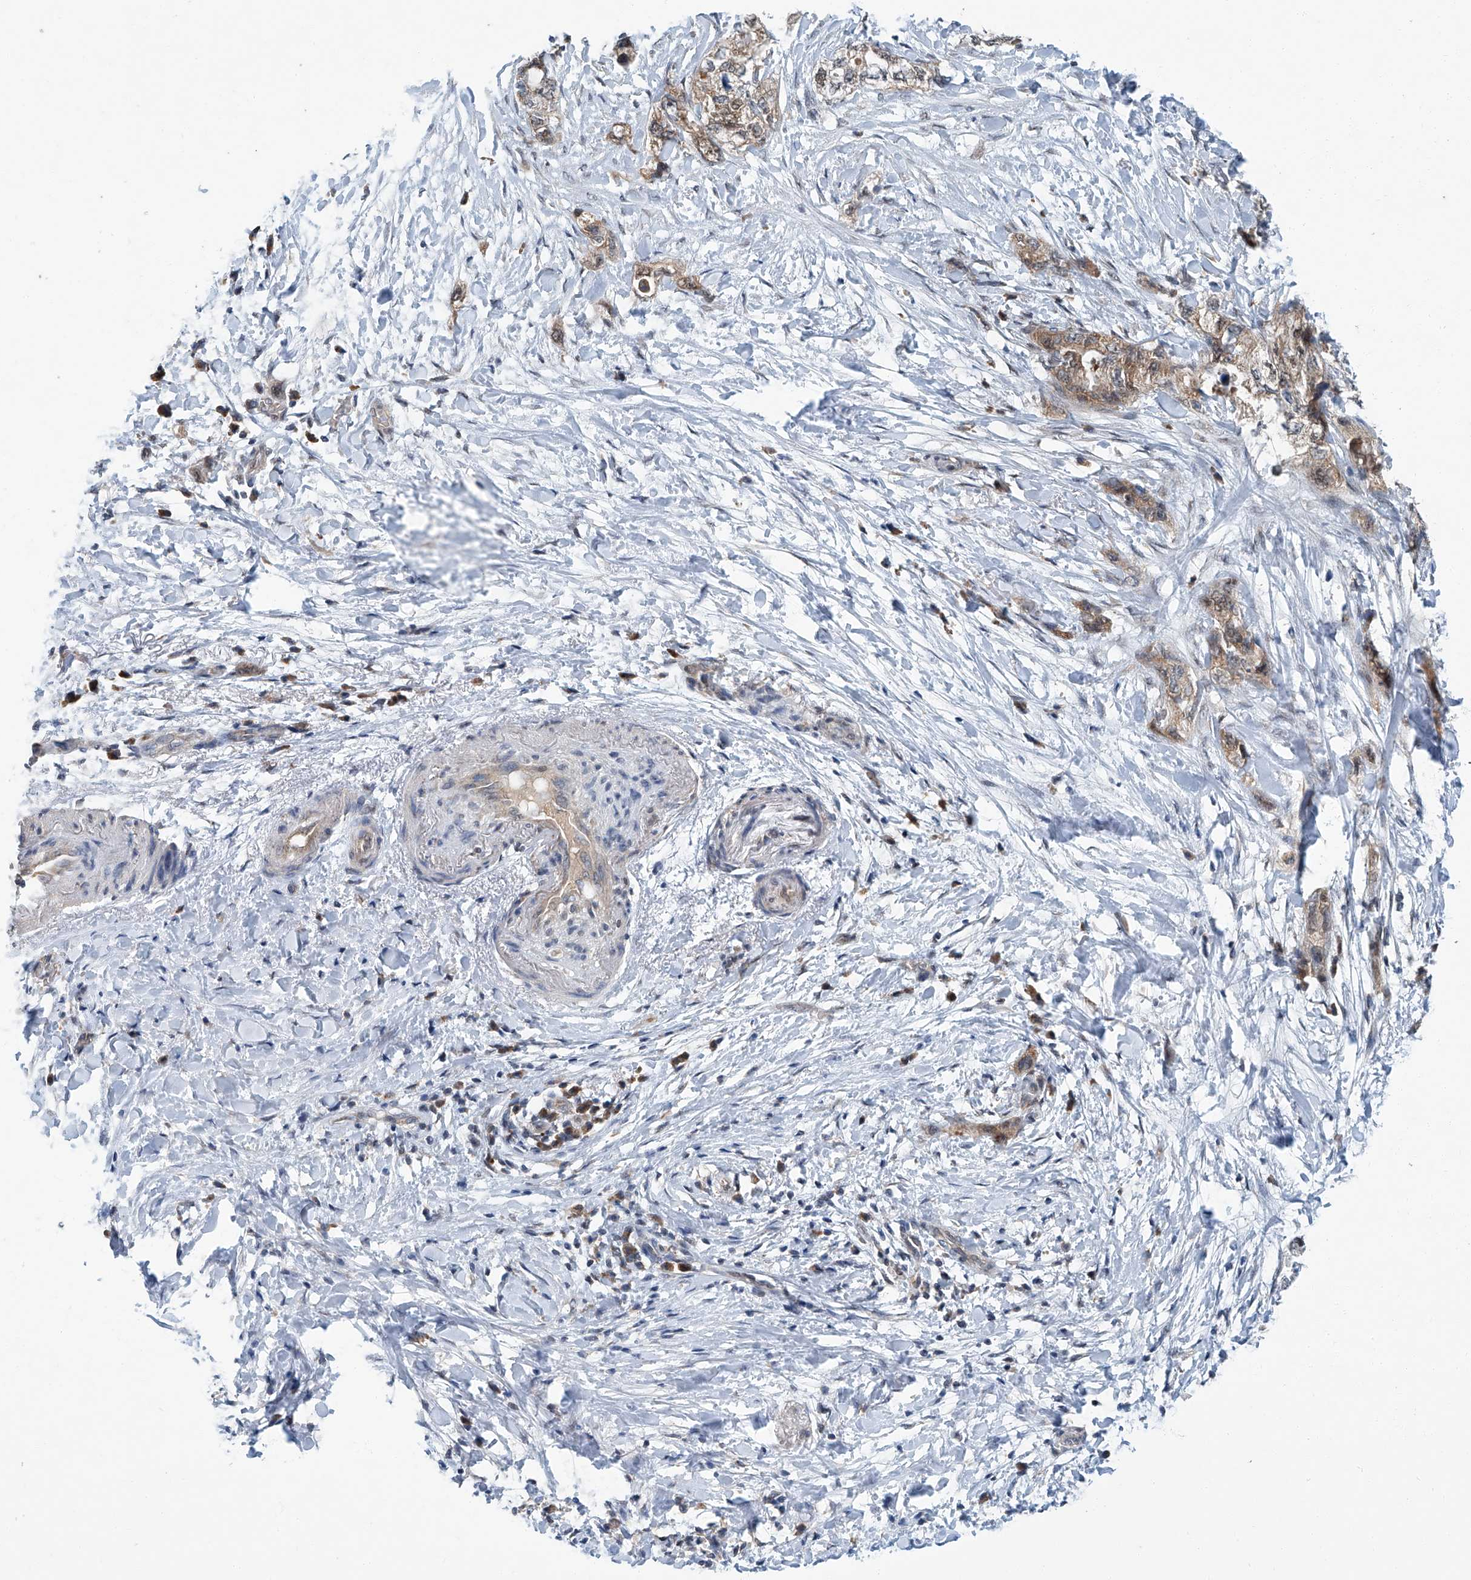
{"staining": {"intensity": "weak", "quantity": "25%-75%", "location": "cytoplasmic/membranous"}, "tissue": "pancreatic cancer", "cell_type": "Tumor cells", "image_type": "cancer", "snomed": [{"axis": "morphology", "description": "Adenocarcinoma, NOS"}, {"axis": "topography", "description": "Pancreas"}], "caption": "Adenocarcinoma (pancreatic) stained for a protein displays weak cytoplasmic/membranous positivity in tumor cells.", "gene": "CLK1", "patient": {"sex": "female", "age": 73}}